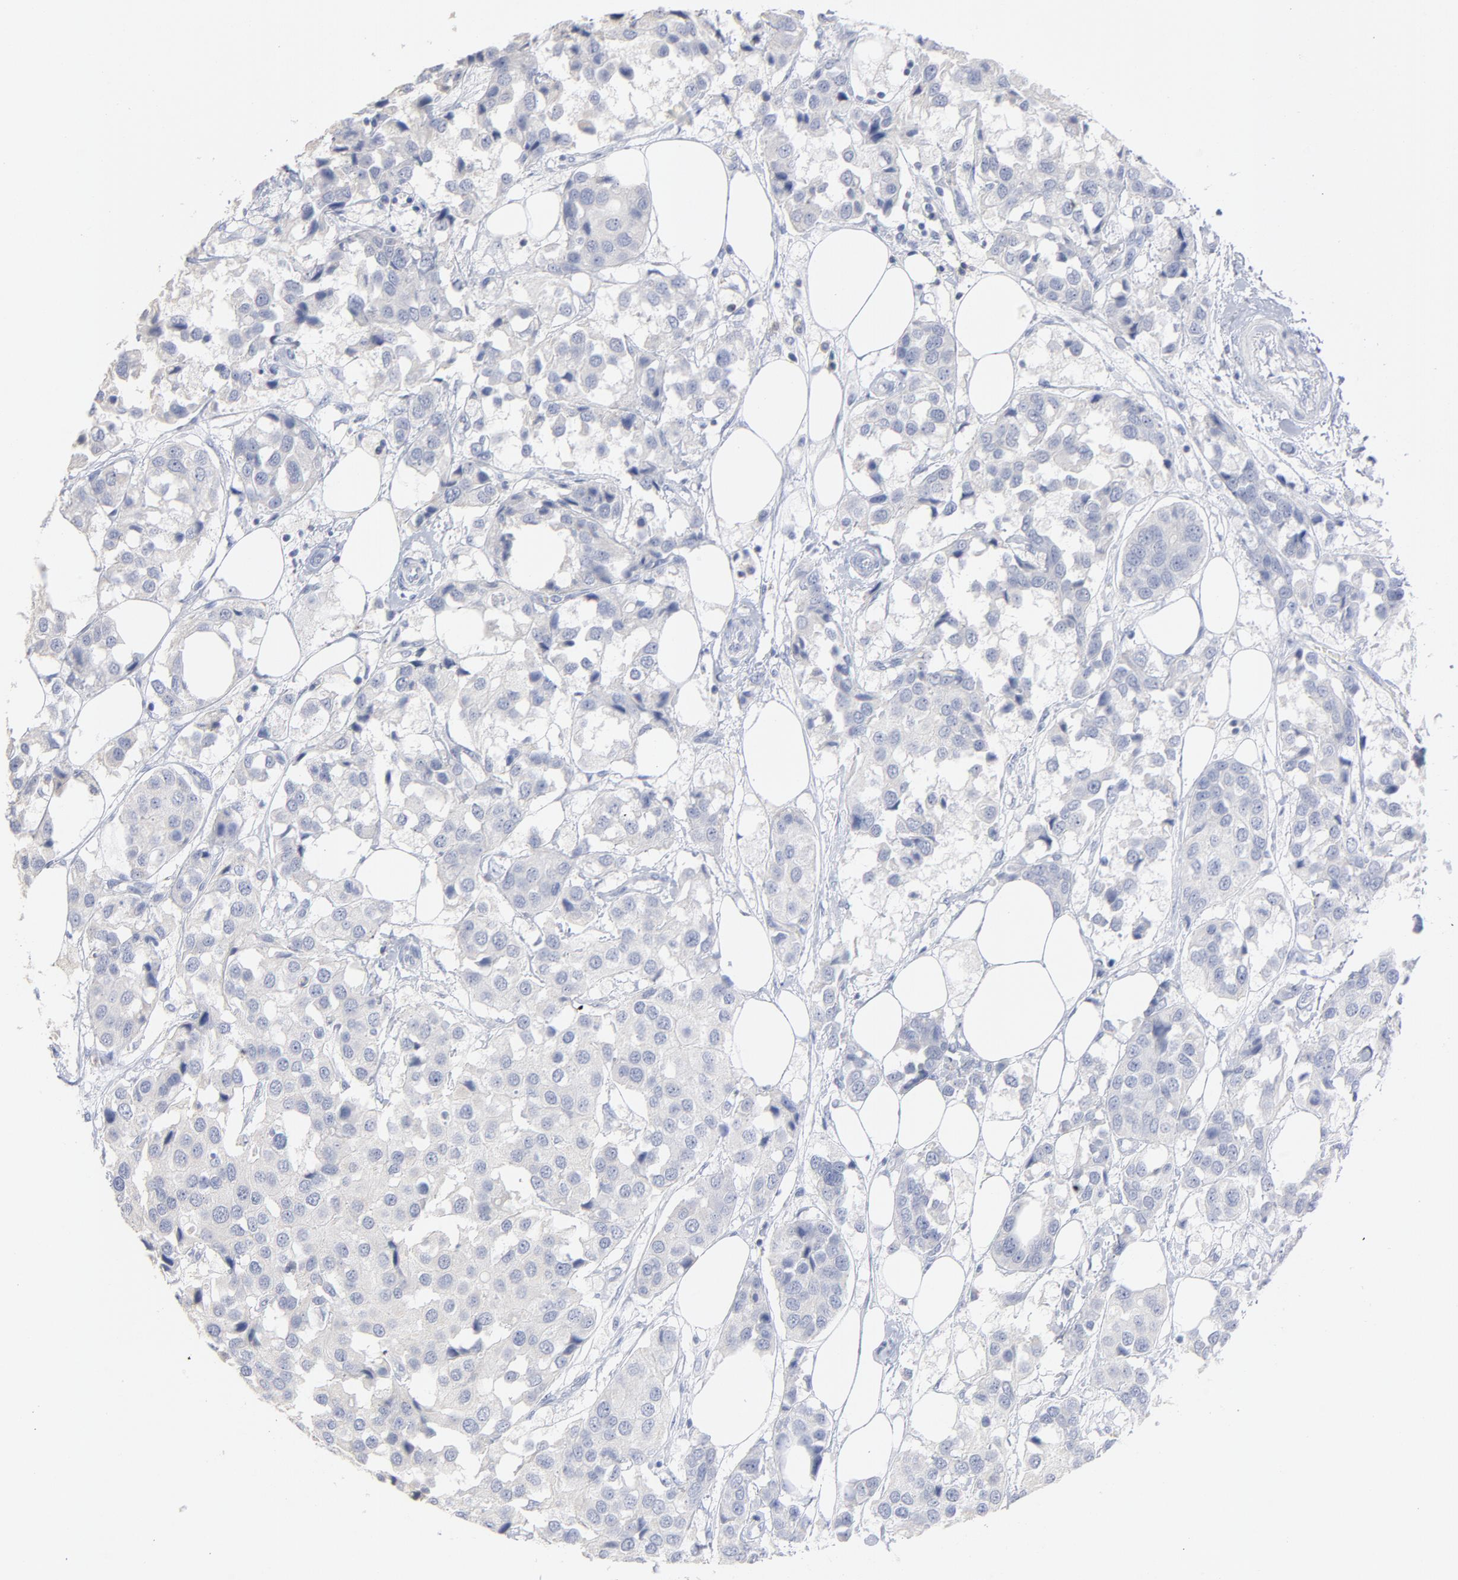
{"staining": {"intensity": "negative", "quantity": "none", "location": "none"}, "tissue": "breast cancer", "cell_type": "Tumor cells", "image_type": "cancer", "snomed": [{"axis": "morphology", "description": "Duct carcinoma"}, {"axis": "topography", "description": "Breast"}], "caption": "DAB (3,3'-diaminobenzidine) immunohistochemical staining of infiltrating ductal carcinoma (breast) shows no significant staining in tumor cells. (Stains: DAB (3,3'-diaminobenzidine) IHC with hematoxylin counter stain, Microscopy: brightfield microscopy at high magnification).", "gene": "P2RY8", "patient": {"sex": "female", "age": 80}}